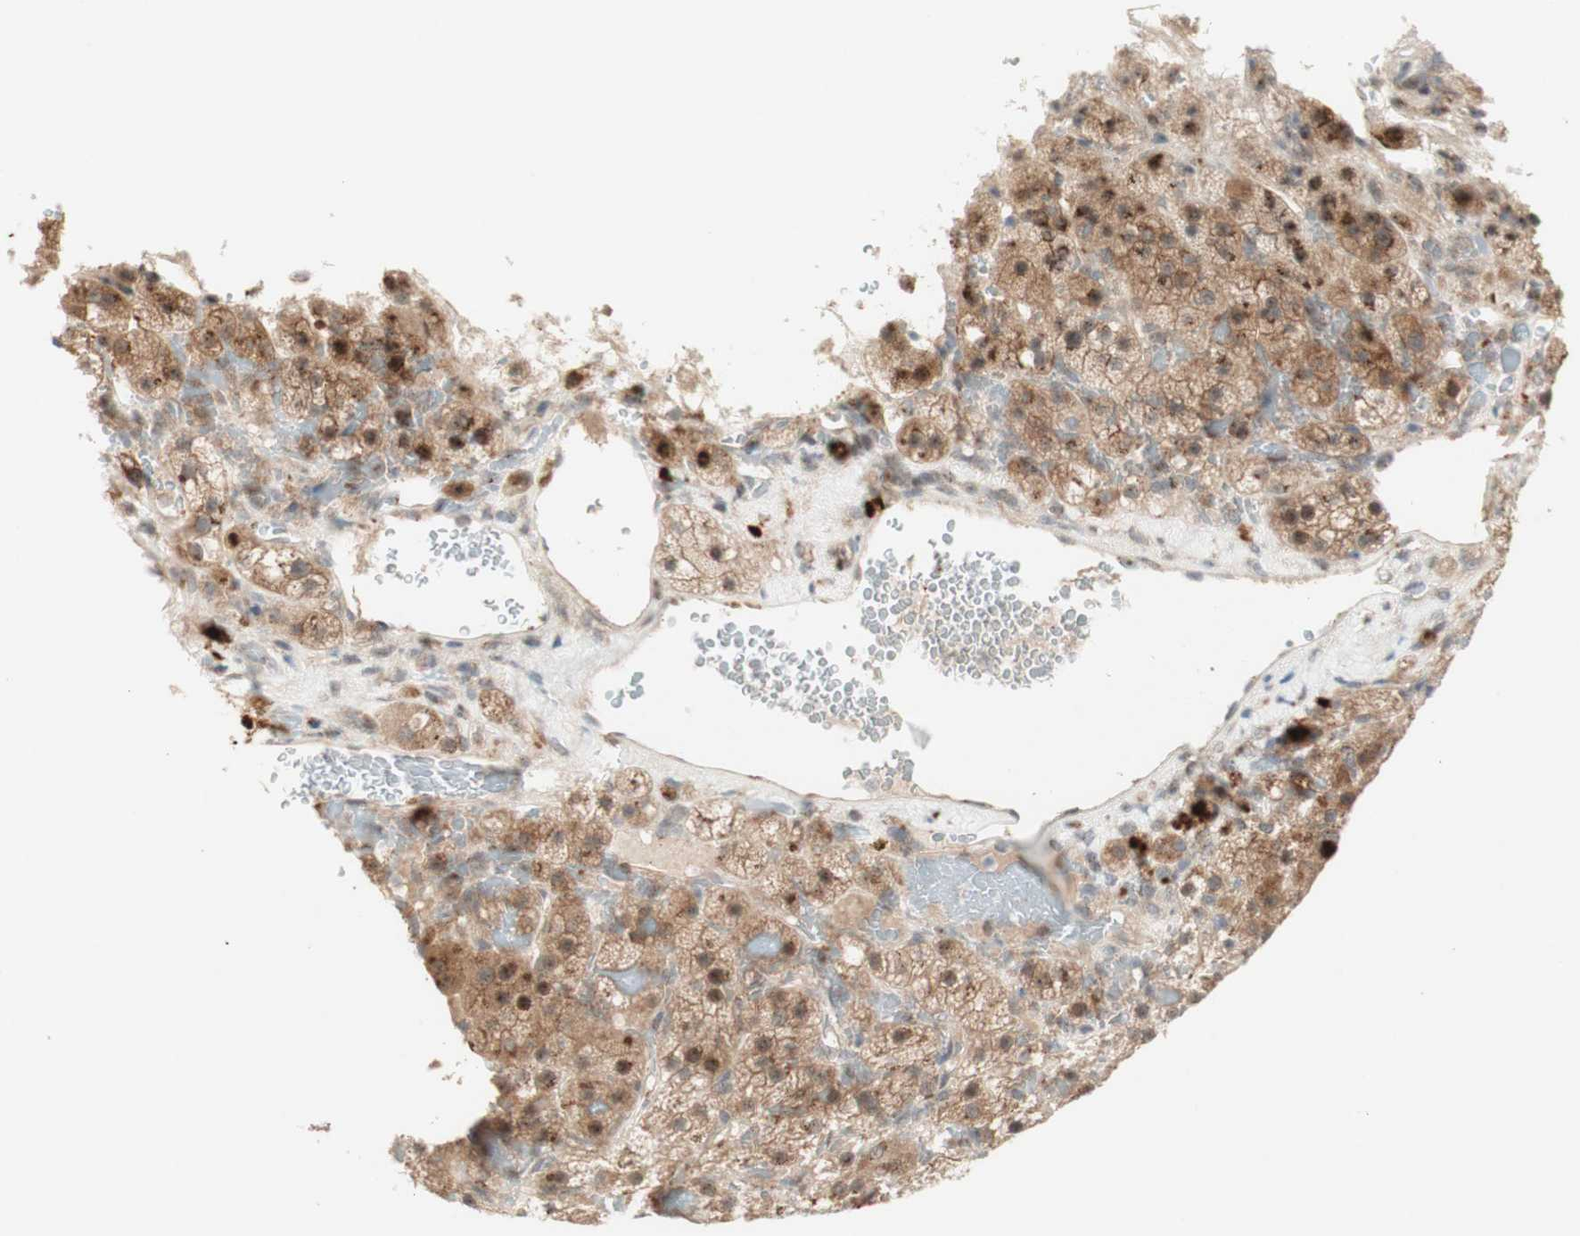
{"staining": {"intensity": "moderate", "quantity": ">75%", "location": "cytoplasmic/membranous"}, "tissue": "adrenal gland", "cell_type": "Glandular cells", "image_type": "normal", "snomed": [{"axis": "morphology", "description": "Normal tissue, NOS"}, {"axis": "topography", "description": "Adrenal gland"}], "caption": "Protein analysis of unremarkable adrenal gland displays moderate cytoplasmic/membranous staining in about >75% of glandular cells. (DAB (3,3'-diaminobenzidine) = brown stain, brightfield microscopy at high magnification).", "gene": "CYLD", "patient": {"sex": "female", "age": 59}}